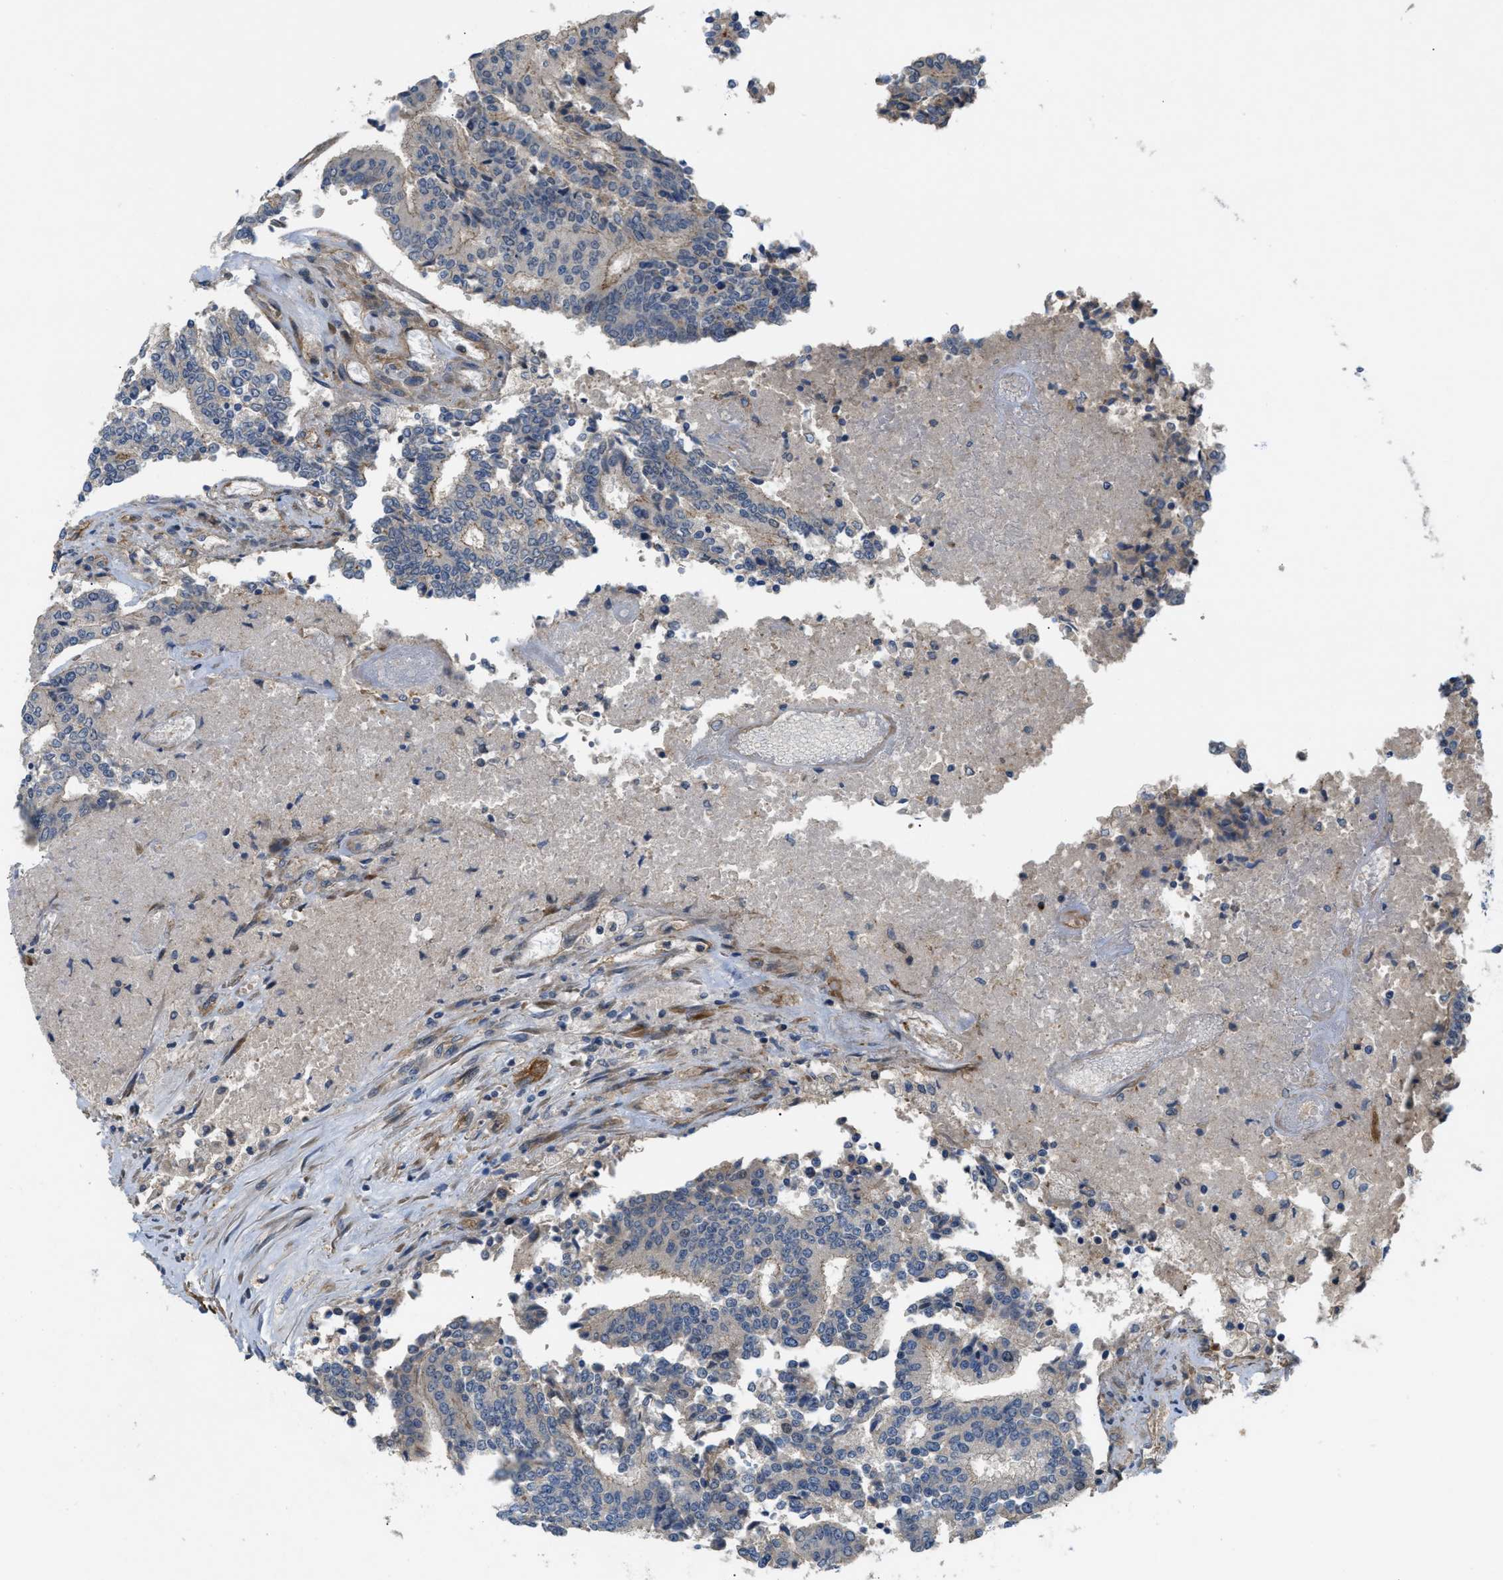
{"staining": {"intensity": "negative", "quantity": "none", "location": "none"}, "tissue": "prostate cancer", "cell_type": "Tumor cells", "image_type": "cancer", "snomed": [{"axis": "morphology", "description": "Normal tissue, NOS"}, {"axis": "morphology", "description": "Adenocarcinoma, High grade"}, {"axis": "topography", "description": "Prostate"}, {"axis": "topography", "description": "Seminal veicle"}], "caption": "High-grade adenocarcinoma (prostate) was stained to show a protein in brown. There is no significant expression in tumor cells. (Stains: DAB (3,3'-diaminobenzidine) IHC with hematoxylin counter stain, Microscopy: brightfield microscopy at high magnification).", "gene": "TRAK2", "patient": {"sex": "male", "age": 55}}